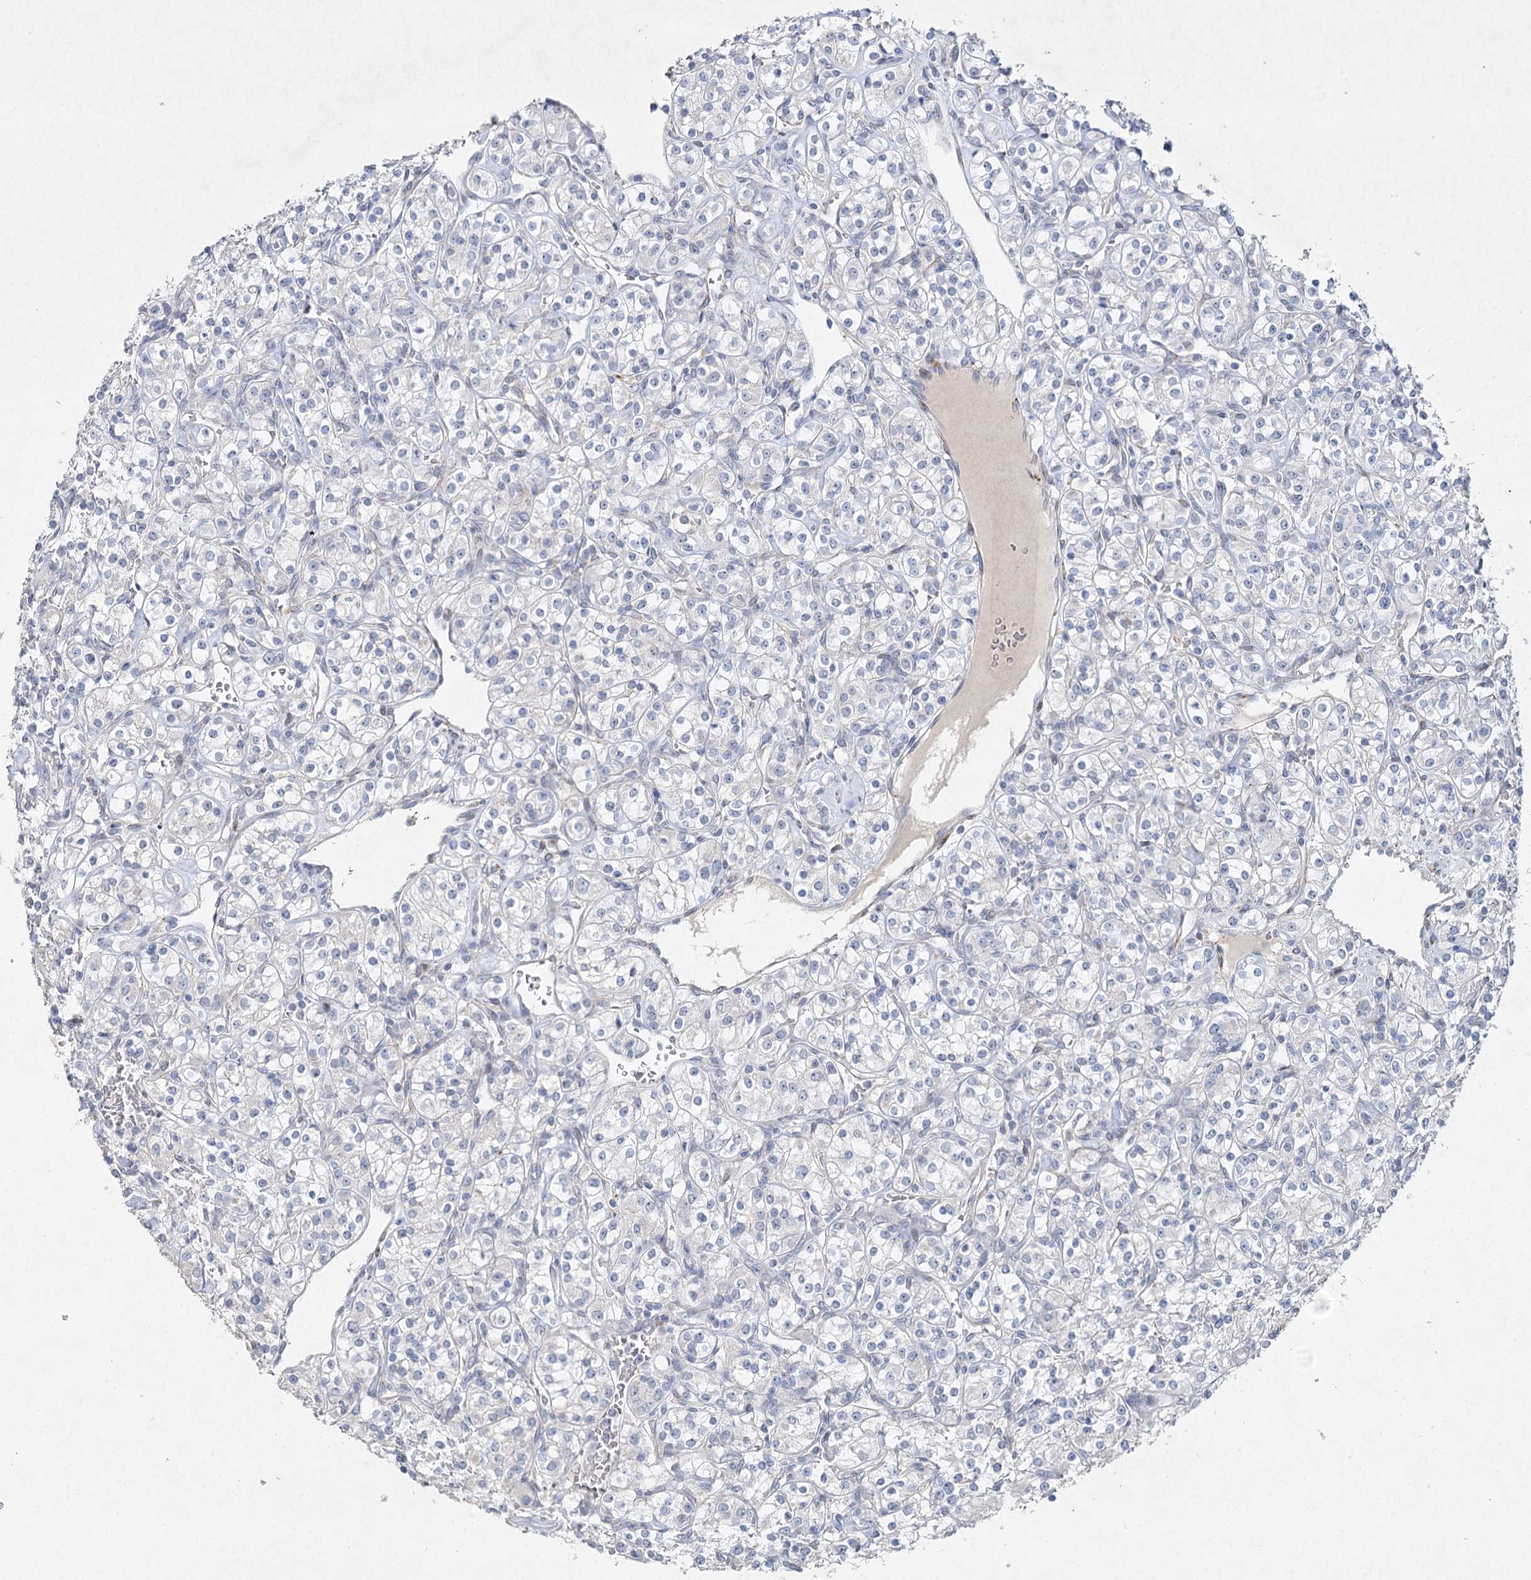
{"staining": {"intensity": "negative", "quantity": "none", "location": "none"}, "tissue": "renal cancer", "cell_type": "Tumor cells", "image_type": "cancer", "snomed": [{"axis": "morphology", "description": "Adenocarcinoma, NOS"}, {"axis": "topography", "description": "Kidney"}], "caption": "The micrograph reveals no staining of tumor cells in renal adenocarcinoma.", "gene": "RFX6", "patient": {"sex": "male", "age": 77}}